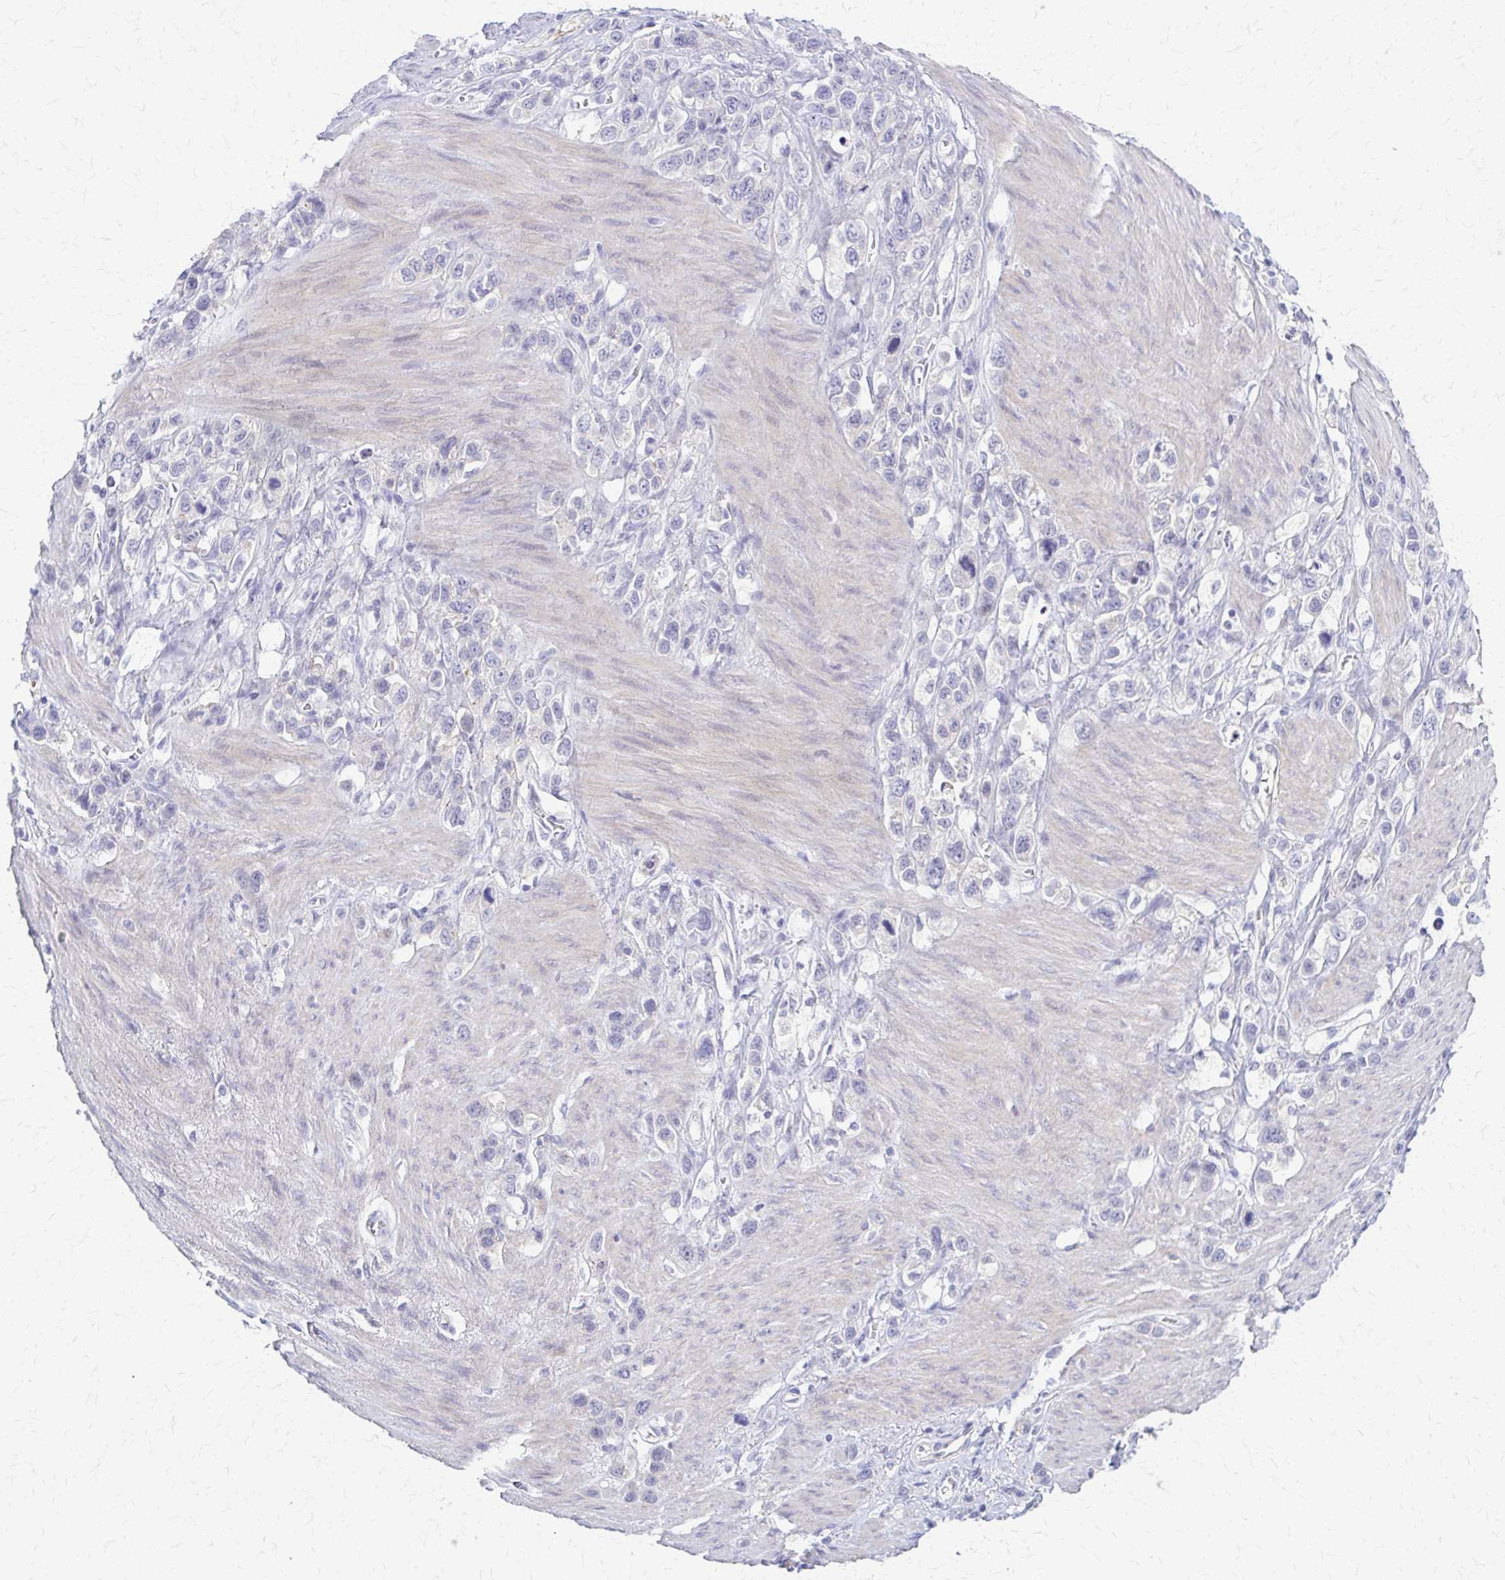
{"staining": {"intensity": "negative", "quantity": "none", "location": "none"}, "tissue": "stomach cancer", "cell_type": "Tumor cells", "image_type": "cancer", "snomed": [{"axis": "morphology", "description": "Adenocarcinoma, NOS"}, {"axis": "topography", "description": "Stomach"}], "caption": "Immunohistochemistry micrograph of human stomach cancer stained for a protein (brown), which displays no staining in tumor cells.", "gene": "RHOBTB2", "patient": {"sex": "female", "age": 65}}